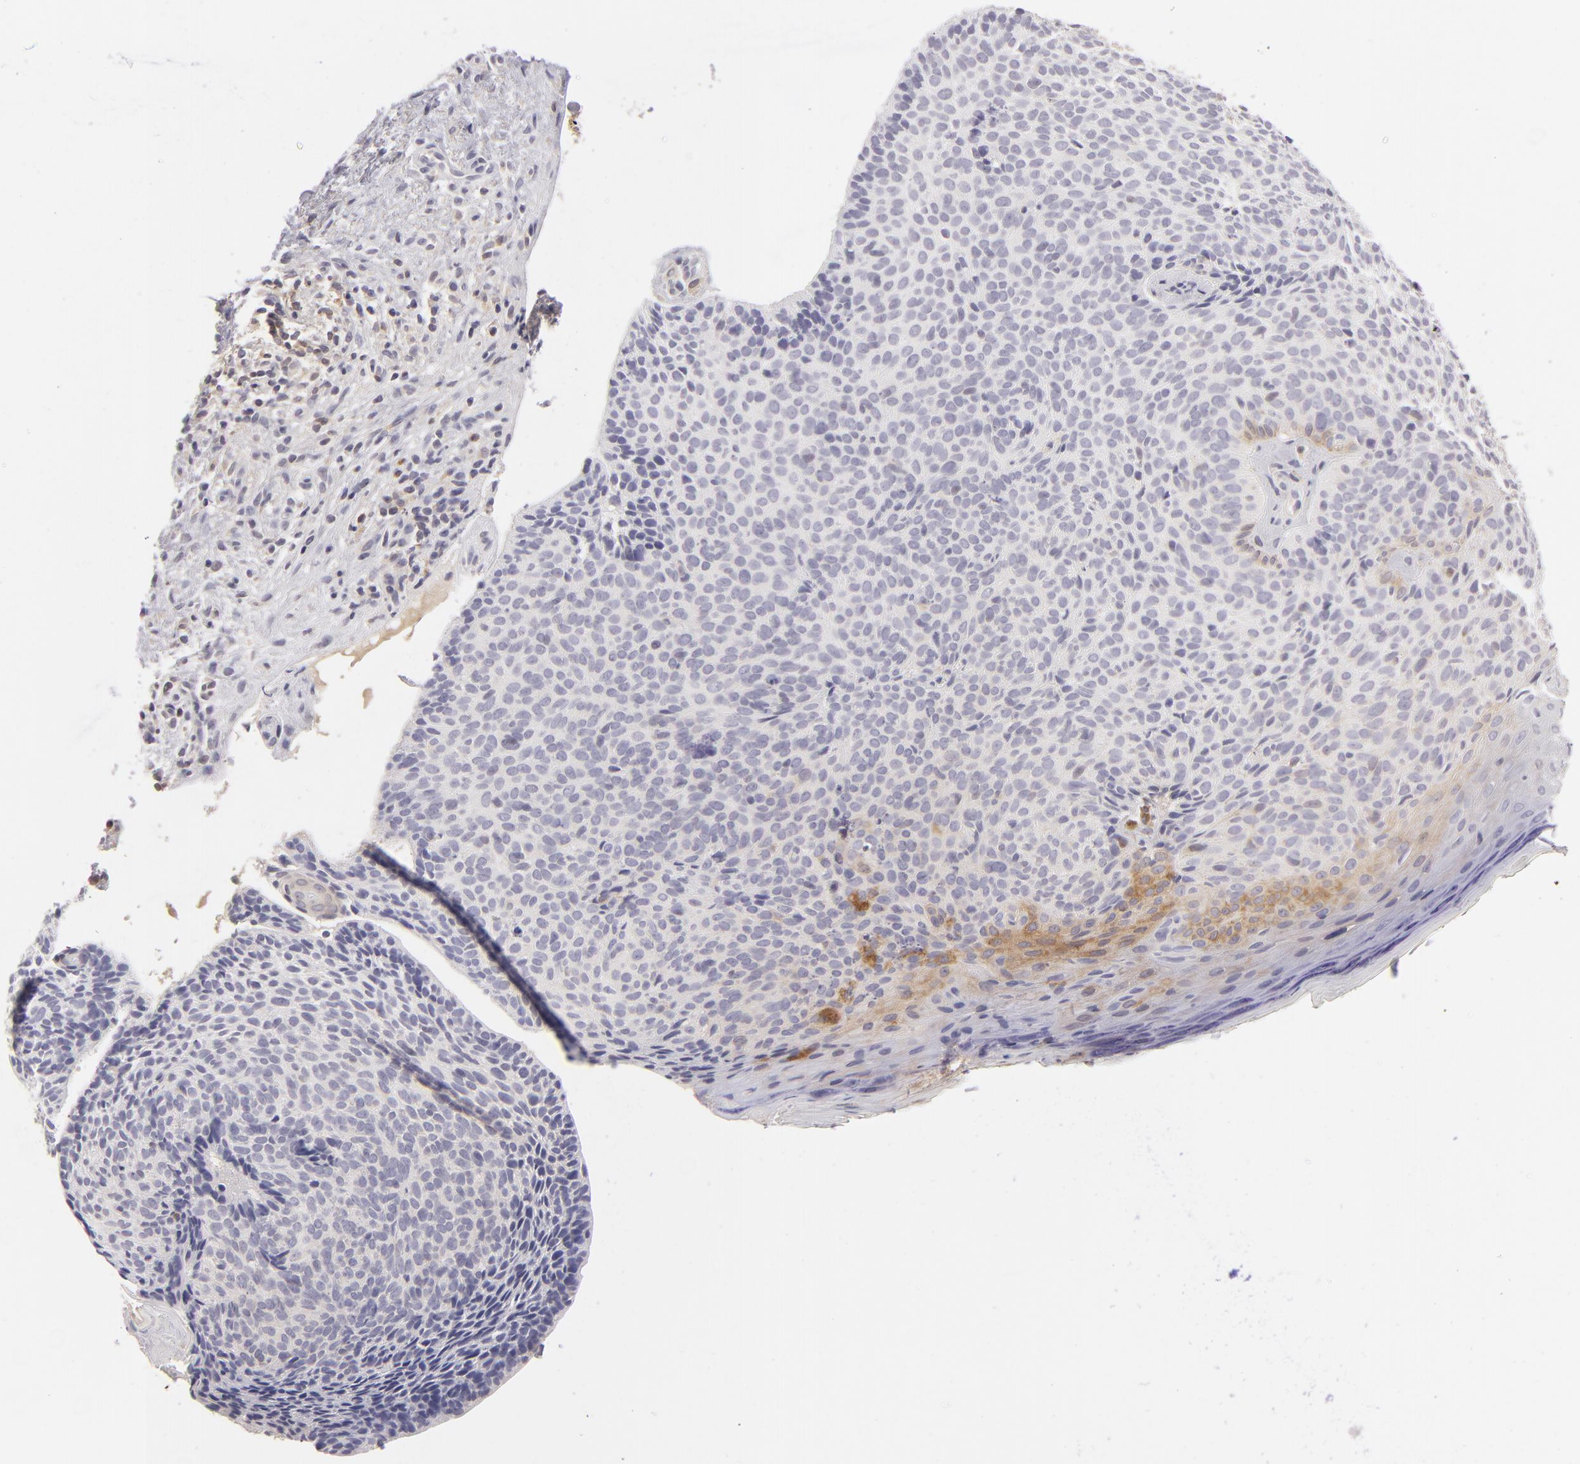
{"staining": {"intensity": "moderate", "quantity": "<25%", "location": "cytoplasmic/membranous"}, "tissue": "skin cancer", "cell_type": "Tumor cells", "image_type": "cancer", "snomed": [{"axis": "morphology", "description": "Basal cell carcinoma"}, {"axis": "topography", "description": "Skin"}], "caption": "This is an image of IHC staining of skin basal cell carcinoma, which shows moderate expression in the cytoplasmic/membranous of tumor cells.", "gene": "MMP10", "patient": {"sex": "female", "age": 78}}